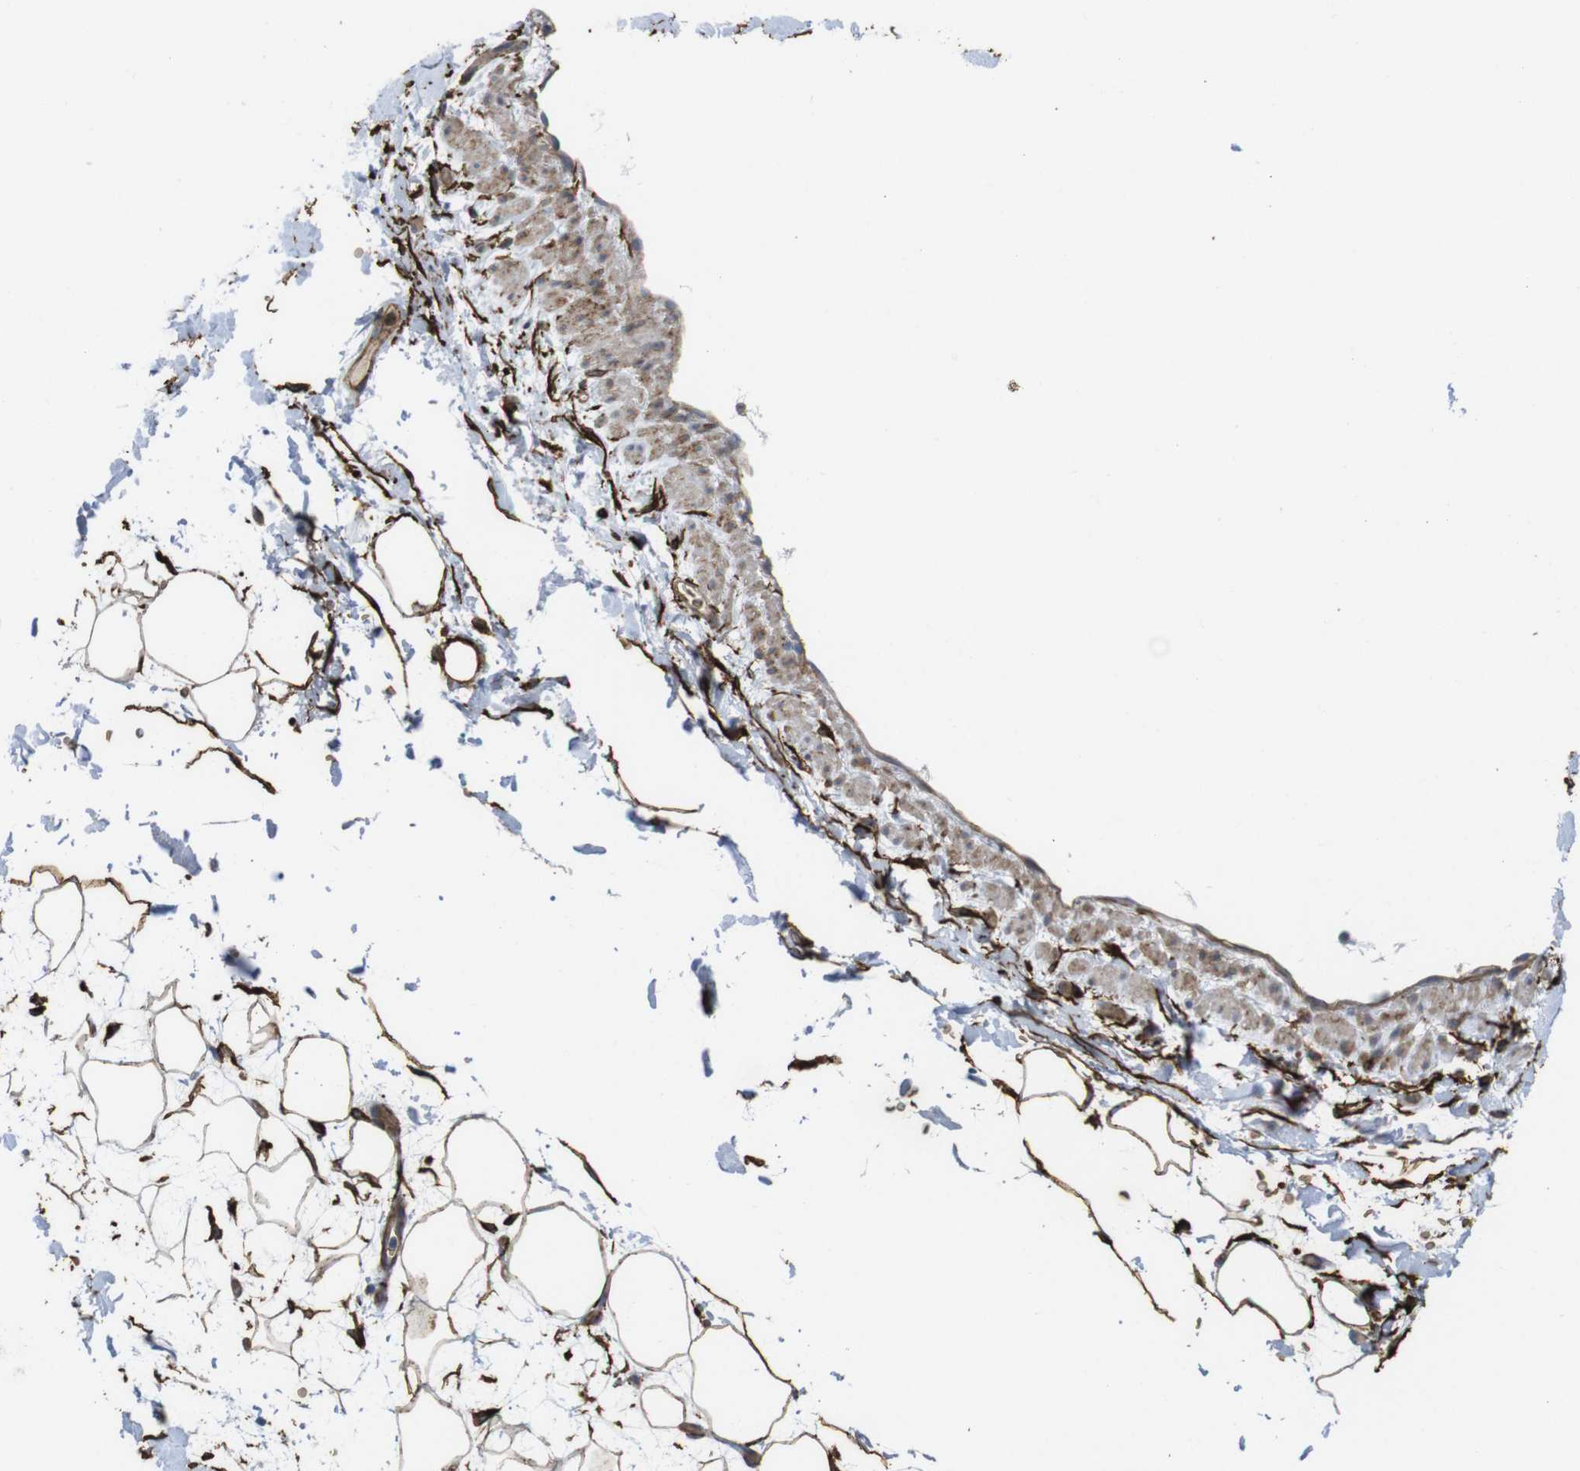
{"staining": {"intensity": "moderate", "quantity": ">75%", "location": "cytoplasmic/membranous"}, "tissue": "adipose tissue", "cell_type": "Adipocytes", "image_type": "normal", "snomed": [{"axis": "morphology", "description": "Normal tissue, NOS"}, {"axis": "topography", "description": "Soft tissue"}], "caption": "Adipose tissue was stained to show a protein in brown. There is medium levels of moderate cytoplasmic/membranous staining in about >75% of adipocytes. (Brightfield microscopy of DAB IHC at high magnification).", "gene": "CYBRD1", "patient": {"sex": "male", "age": 72}}